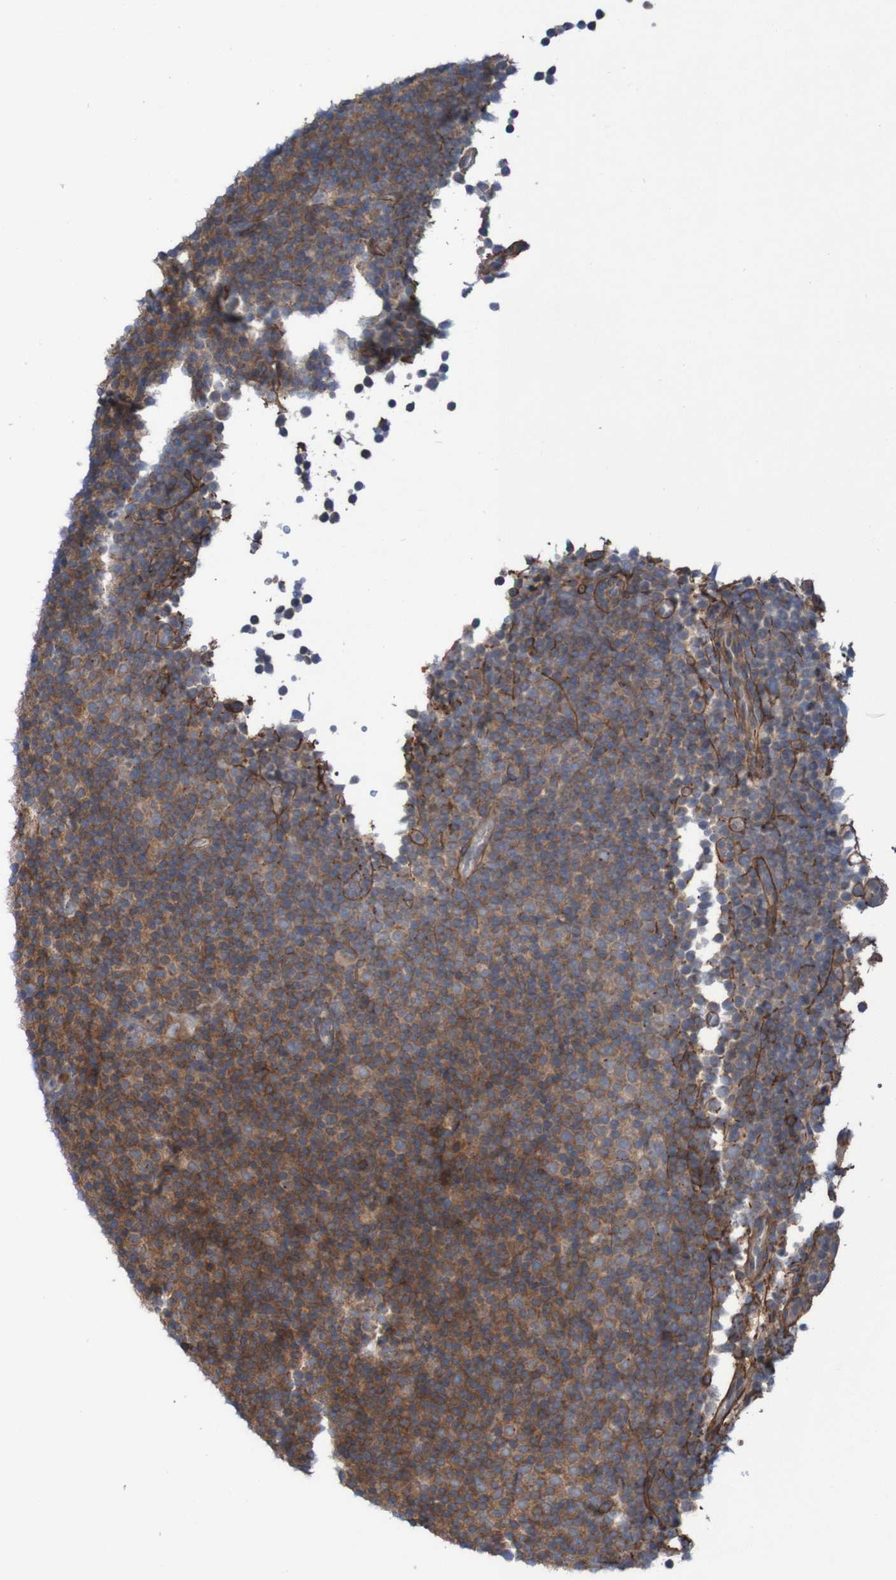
{"staining": {"intensity": "moderate", "quantity": ">75%", "location": "cytoplasmic/membranous,nuclear"}, "tissue": "lymphoma", "cell_type": "Tumor cells", "image_type": "cancer", "snomed": [{"axis": "morphology", "description": "Malignant lymphoma, non-Hodgkin's type, Low grade"}, {"axis": "topography", "description": "Lymph node"}], "caption": "An immunohistochemistry (IHC) image of neoplastic tissue is shown. Protein staining in brown highlights moderate cytoplasmic/membranous and nuclear positivity in lymphoma within tumor cells. The staining was performed using DAB (3,3'-diaminobenzidine) to visualize the protein expression in brown, while the nuclei were stained in blue with hematoxylin (Magnification: 20x).", "gene": "PDGFB", "patient": {"sex": "female", "age": 67}}